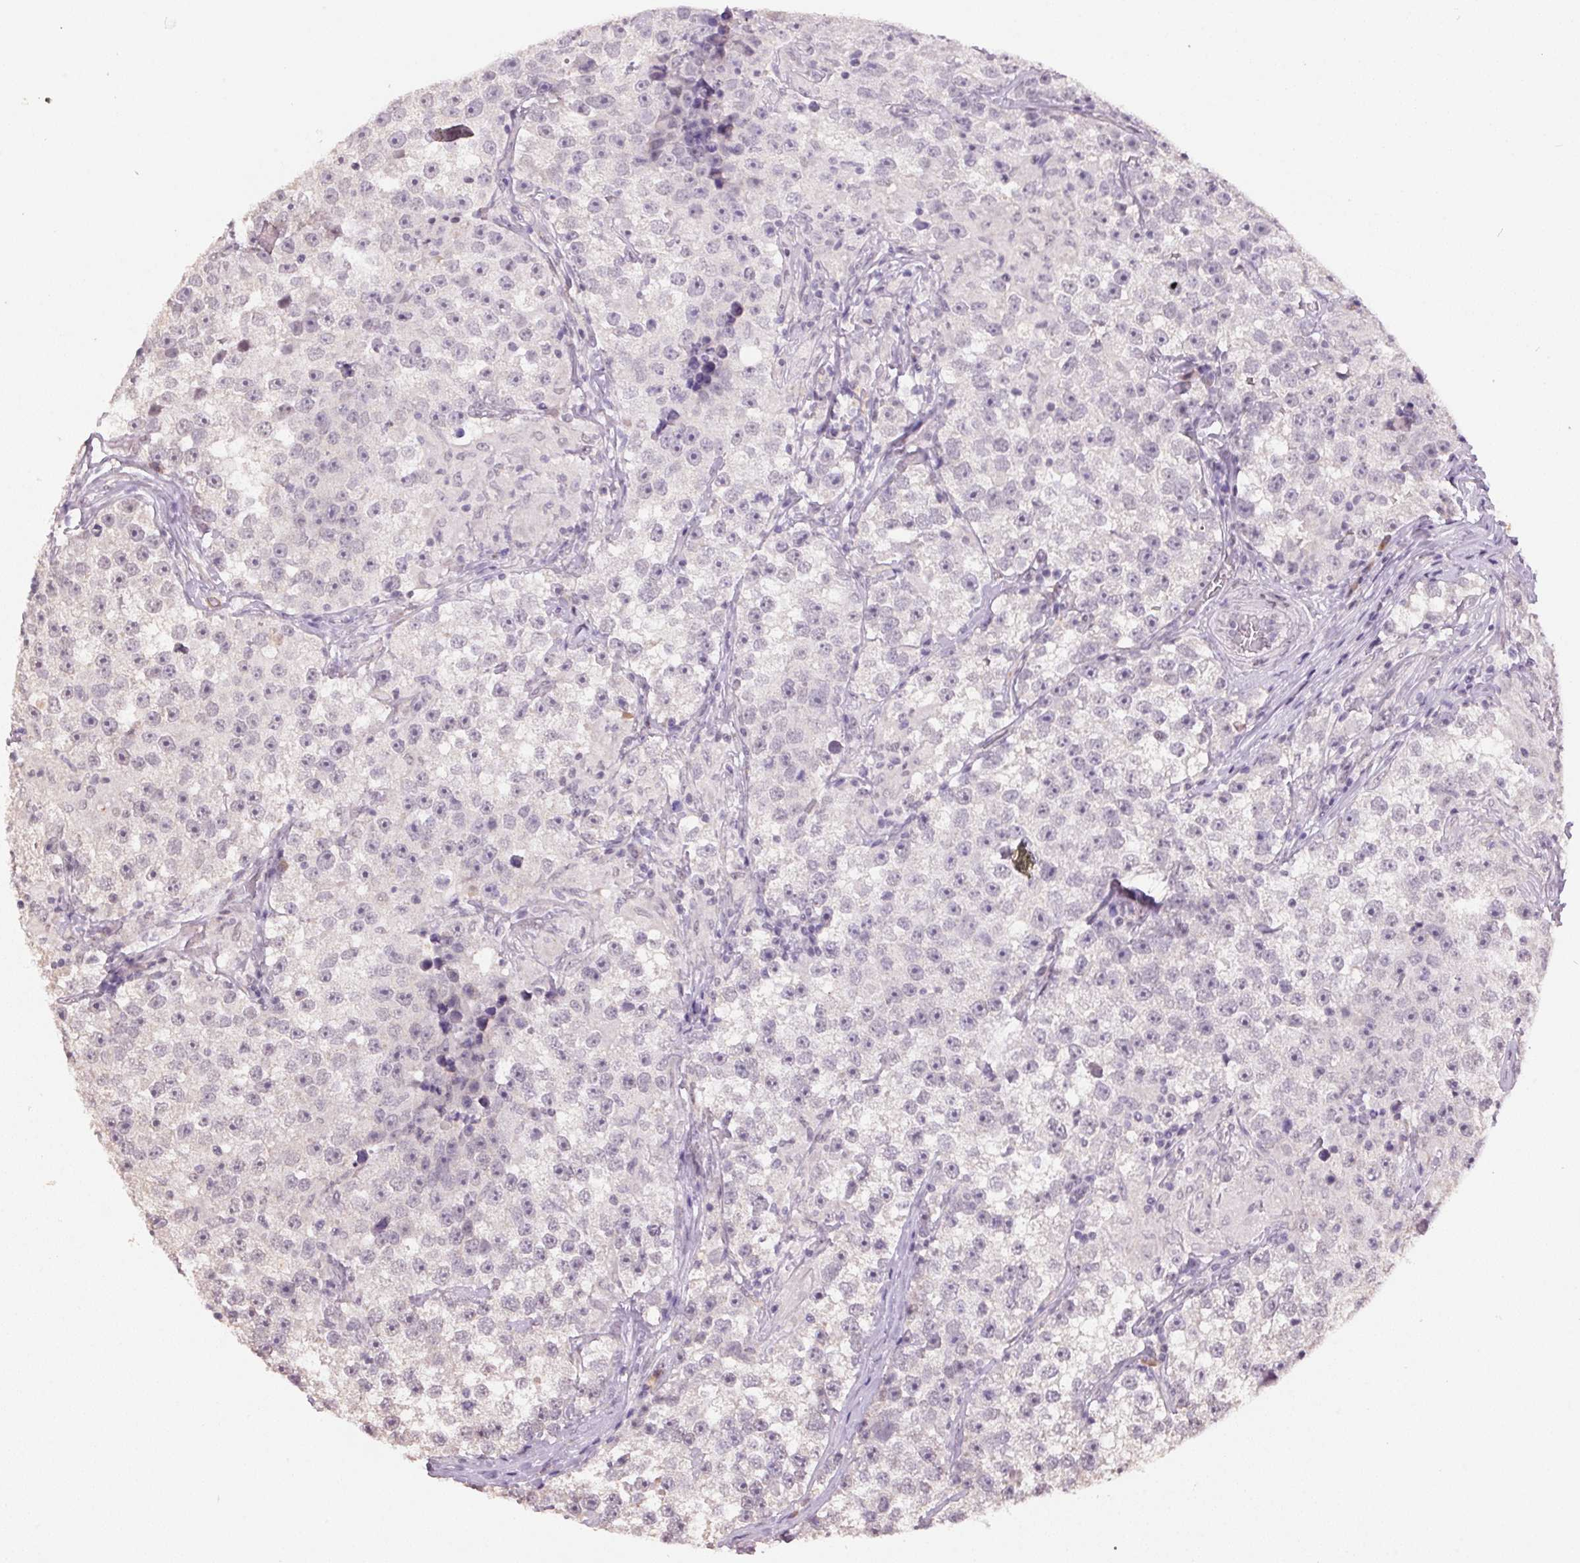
{"staining": {"intensity": "negative", "quantity": "none", "location": "none"}, "tissue": "testis cancer", "cell_type": "Tumor cells", "image_type": "cancer", "snomed": [{"axis": "morphology", "description": "Seminoma, NOS"}, {"axis": "topography", "description": "Testis"}], "caption": "Tumor cells are negative for brown protein staining in testis seminoma.", "gene": "ZBTB4", "patient": {"sex": "male", "age": 46}}